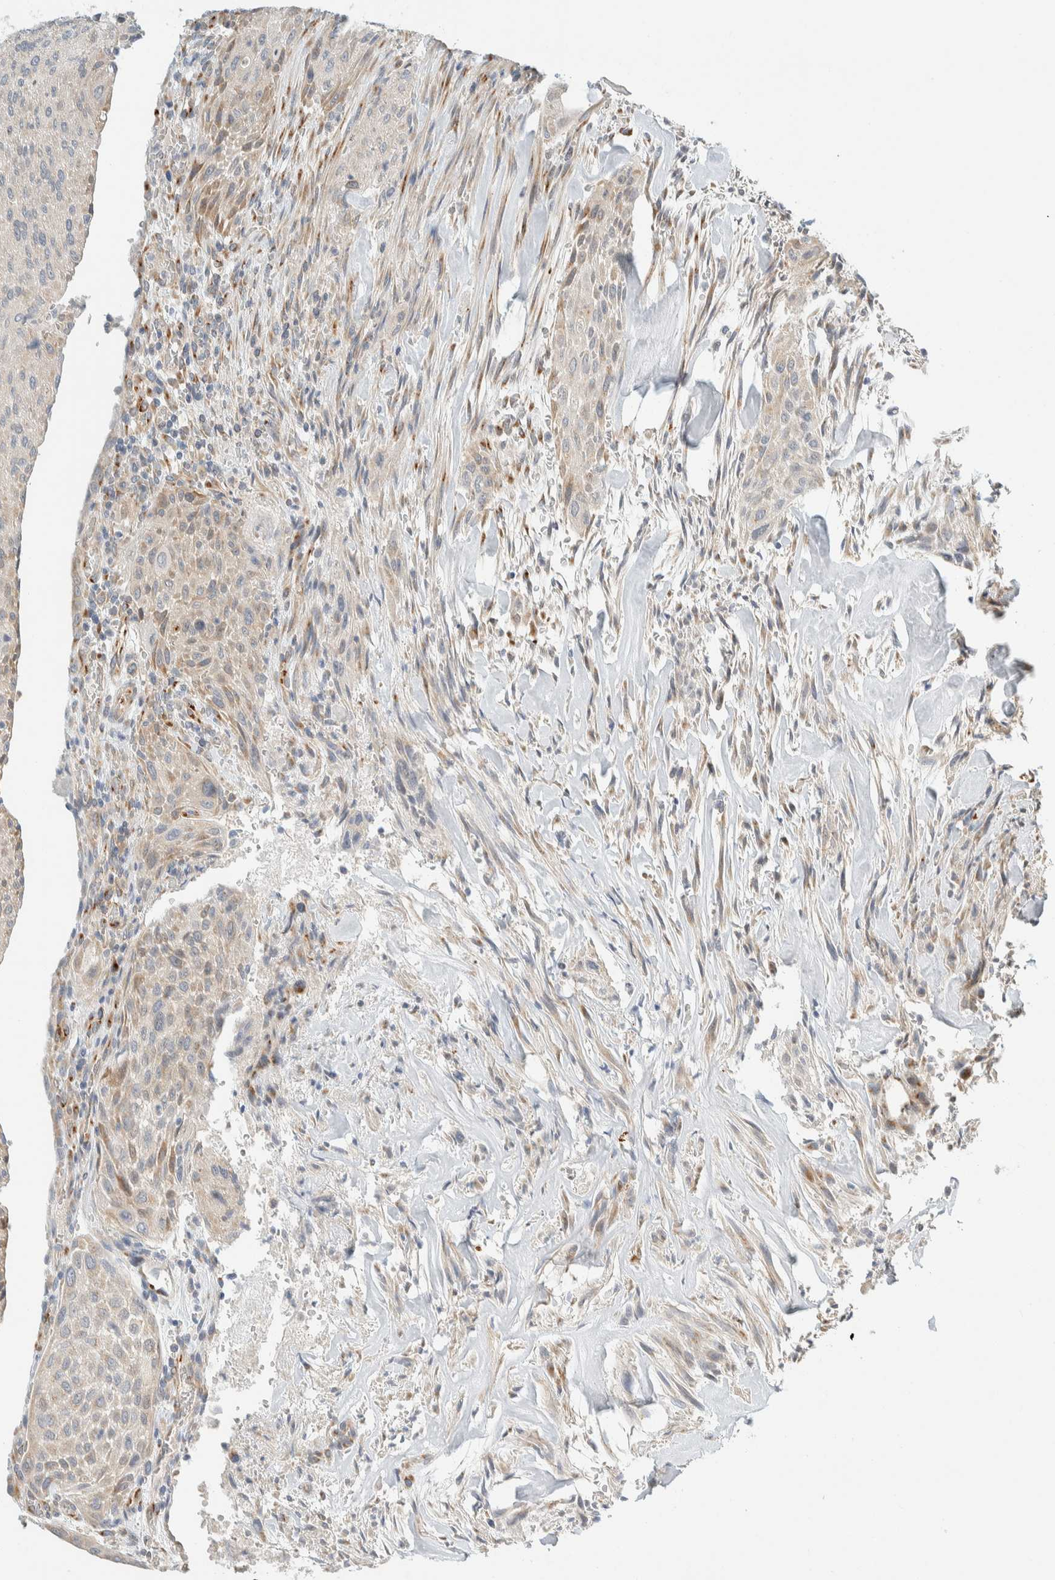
{"staining": {"intensity": "weak", "quantity": "<25%", "location": "cytoplasmic/membranous"}, "tissue": "urothelial cancer", "cell_type": "Tumor cells", "image_type": "cancer", "snomed": [{"axis": "morphology", "description": "Urothelial carcinoma, Low grade"}, {"axis": "morphology", "description": "Urothelial carcinoma, High grade"}, {"axis": "topography", "description": "Urinary bladder"}], "caption": "Human high-grade urothelial carcinoma stained for a protein using immunohistochemistry (IHC) exhibits no expression in tumor cells.", "gene": "TMEM184B", "patient": {"sex": "male", "age": 35}}